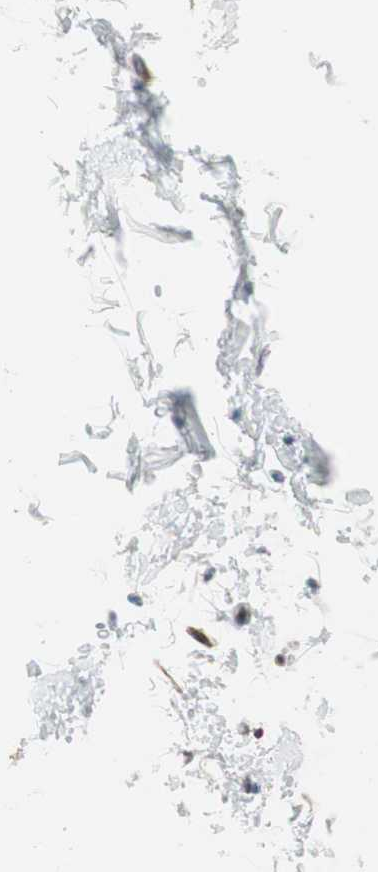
{"staining": {"intensity": "negative", "quantity": "none", "location": "none"}, "tissue": "adipose tissue", "cell_type": "Adipocytes", "image_type": "normal", "snomed": [{"axis": "morphology", "description": "Normal tissue, NOS"}, {"axis": "topography", "description": "Soft tissue"}], "caption": "This is a photomicrograph of immunohistochemistry (IHC) staining of benign adipose tissue, which shows no staining in adipocytes.", "gene": "ZBTB17", "patient": {"sex": "male", "age": 72}}